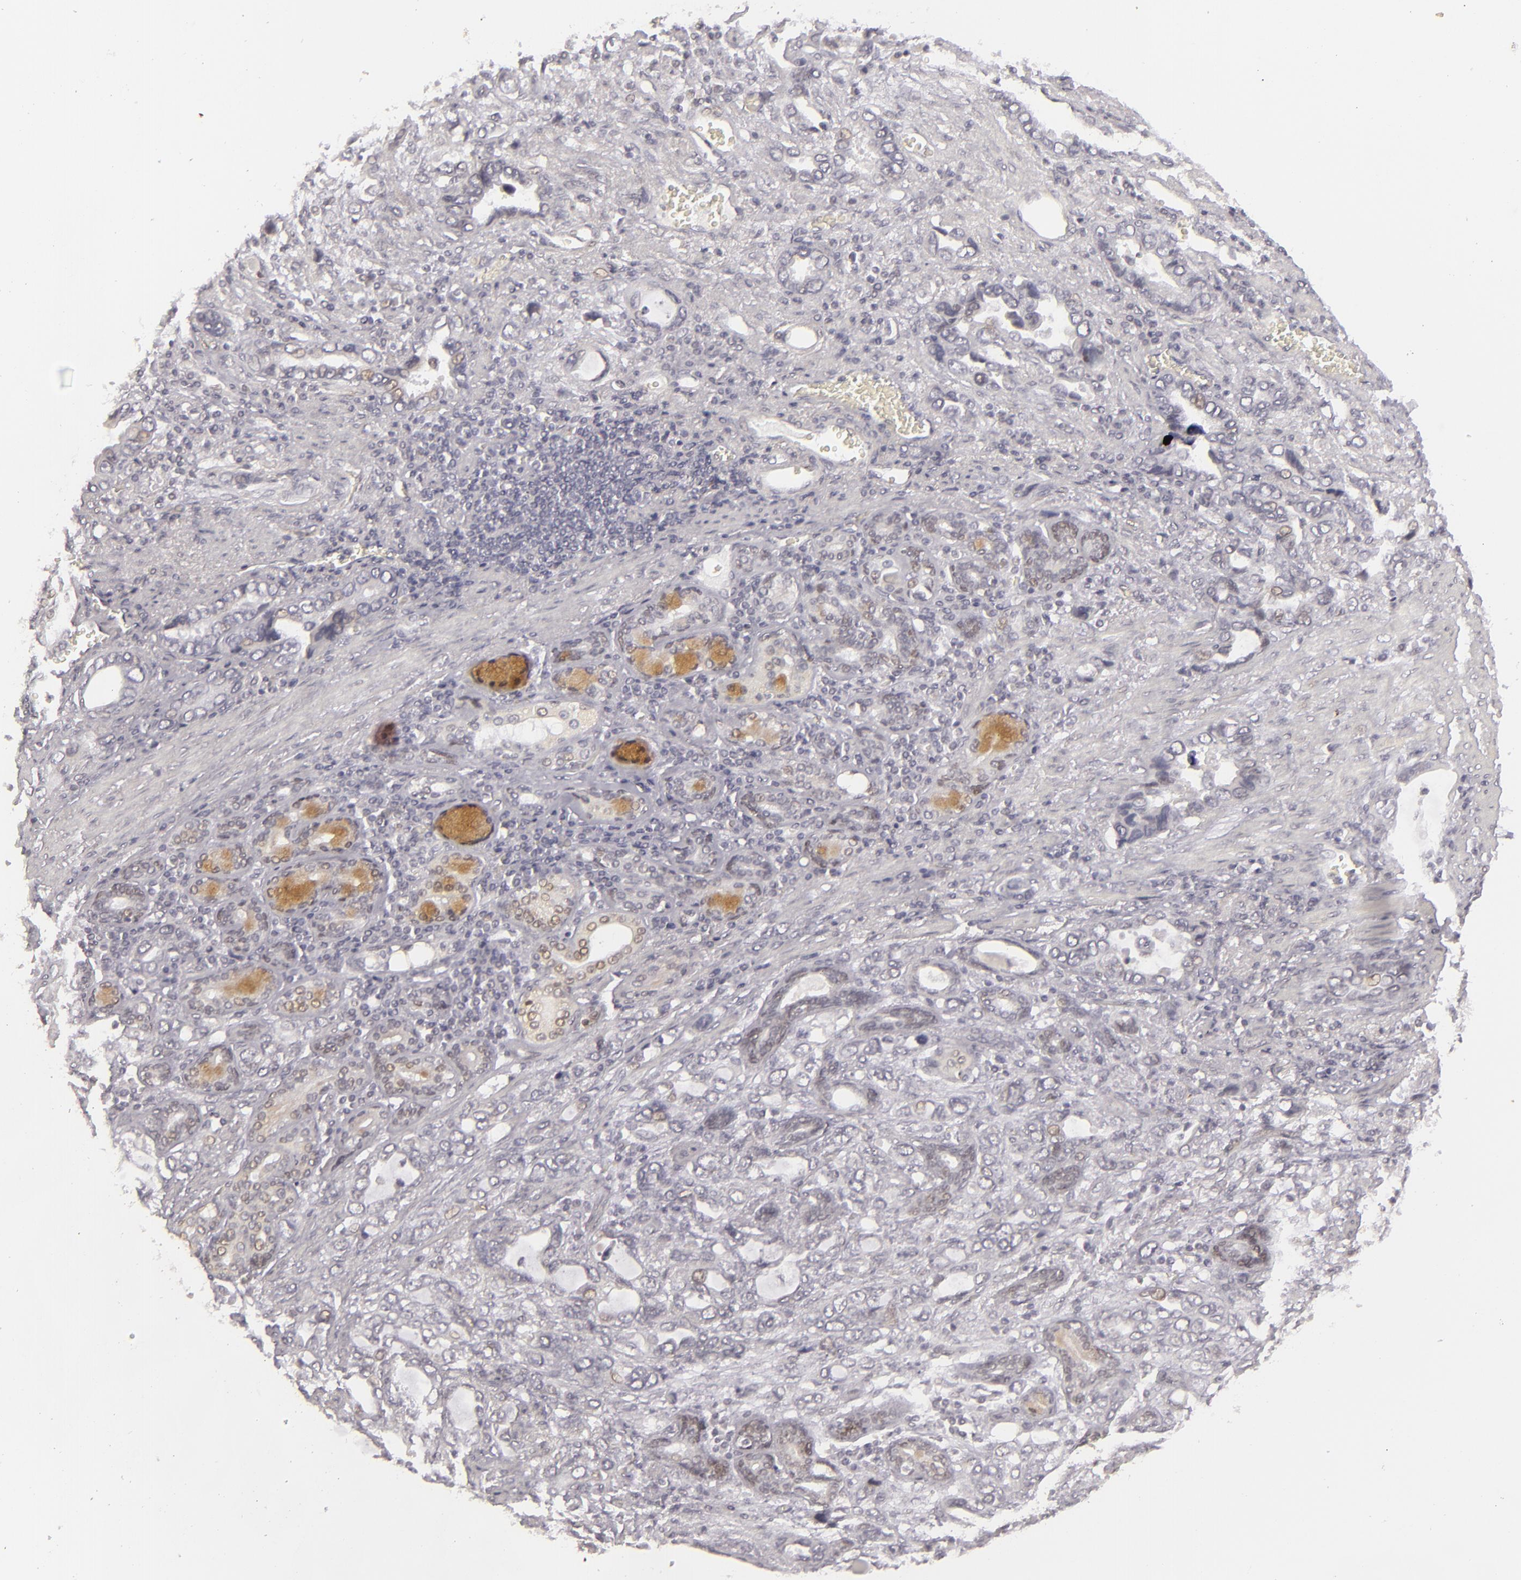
{"staining": {"intensity": "weak", "quantity": "<25%", "location": "cytoplasmic/membranous"}, "tissue": "stomach cancer", "cell_type": "Tumor cells", "image_type": "cancer", "snomed": [{"axis": "morphology", "description": "Adenocarcinoma, NOS"}, {"axis": "topography", "description": "Stomach"}], "caption": "High magnification brightfield microscopy of adenocarcinoma (stomach) stained with DAB (3,3'-diaminobenzidine) (brown) and counterstained with hematoxylin (blue): tumor cells show no significant expression.", "gene": "SIX1", "patient": {"sex": "male", "age": 78}}